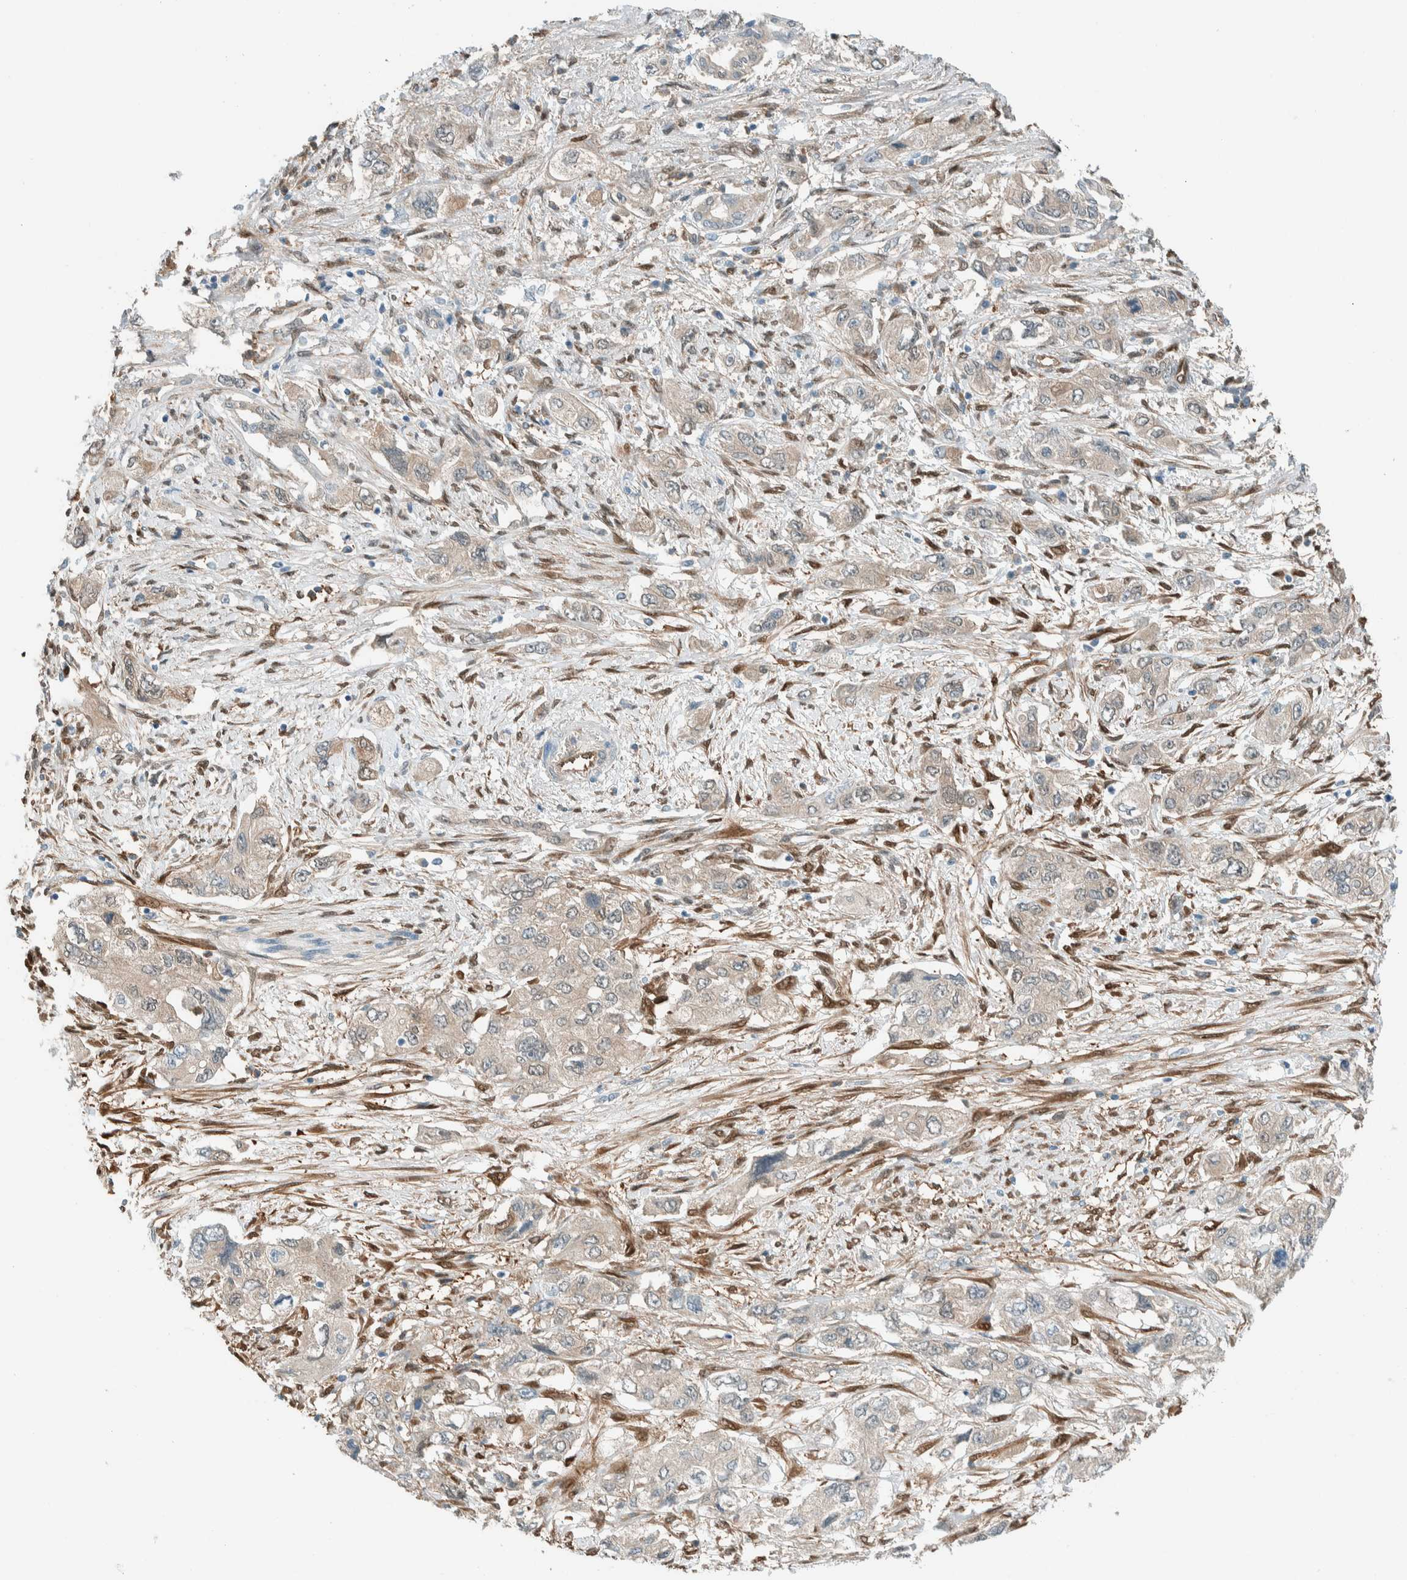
{"staining": {"intensity": "weak", "quantity": "<25%", "location": "cytoplasmic/membranous"}, "tissue": "pancreatic cancer", "cell_type": "Tumor cells", "image_type": "cancer", "snomed": [{"axis": "morphology", "description": "Adenocarcinoma, NOS"}, {"axis": "topography", "description": "Pancreas"}], "caption": "Immunohistochemistry (IHC) micrograph of neoplastic tissue: pancreatic cancer (adenocarcinoma) stained with DAB (3,3'-diaminobenzidine) exhibits no significant protein staining in tumor cells.", "gene": "NXN", "patient": {"sex": "female", "age": 73}}